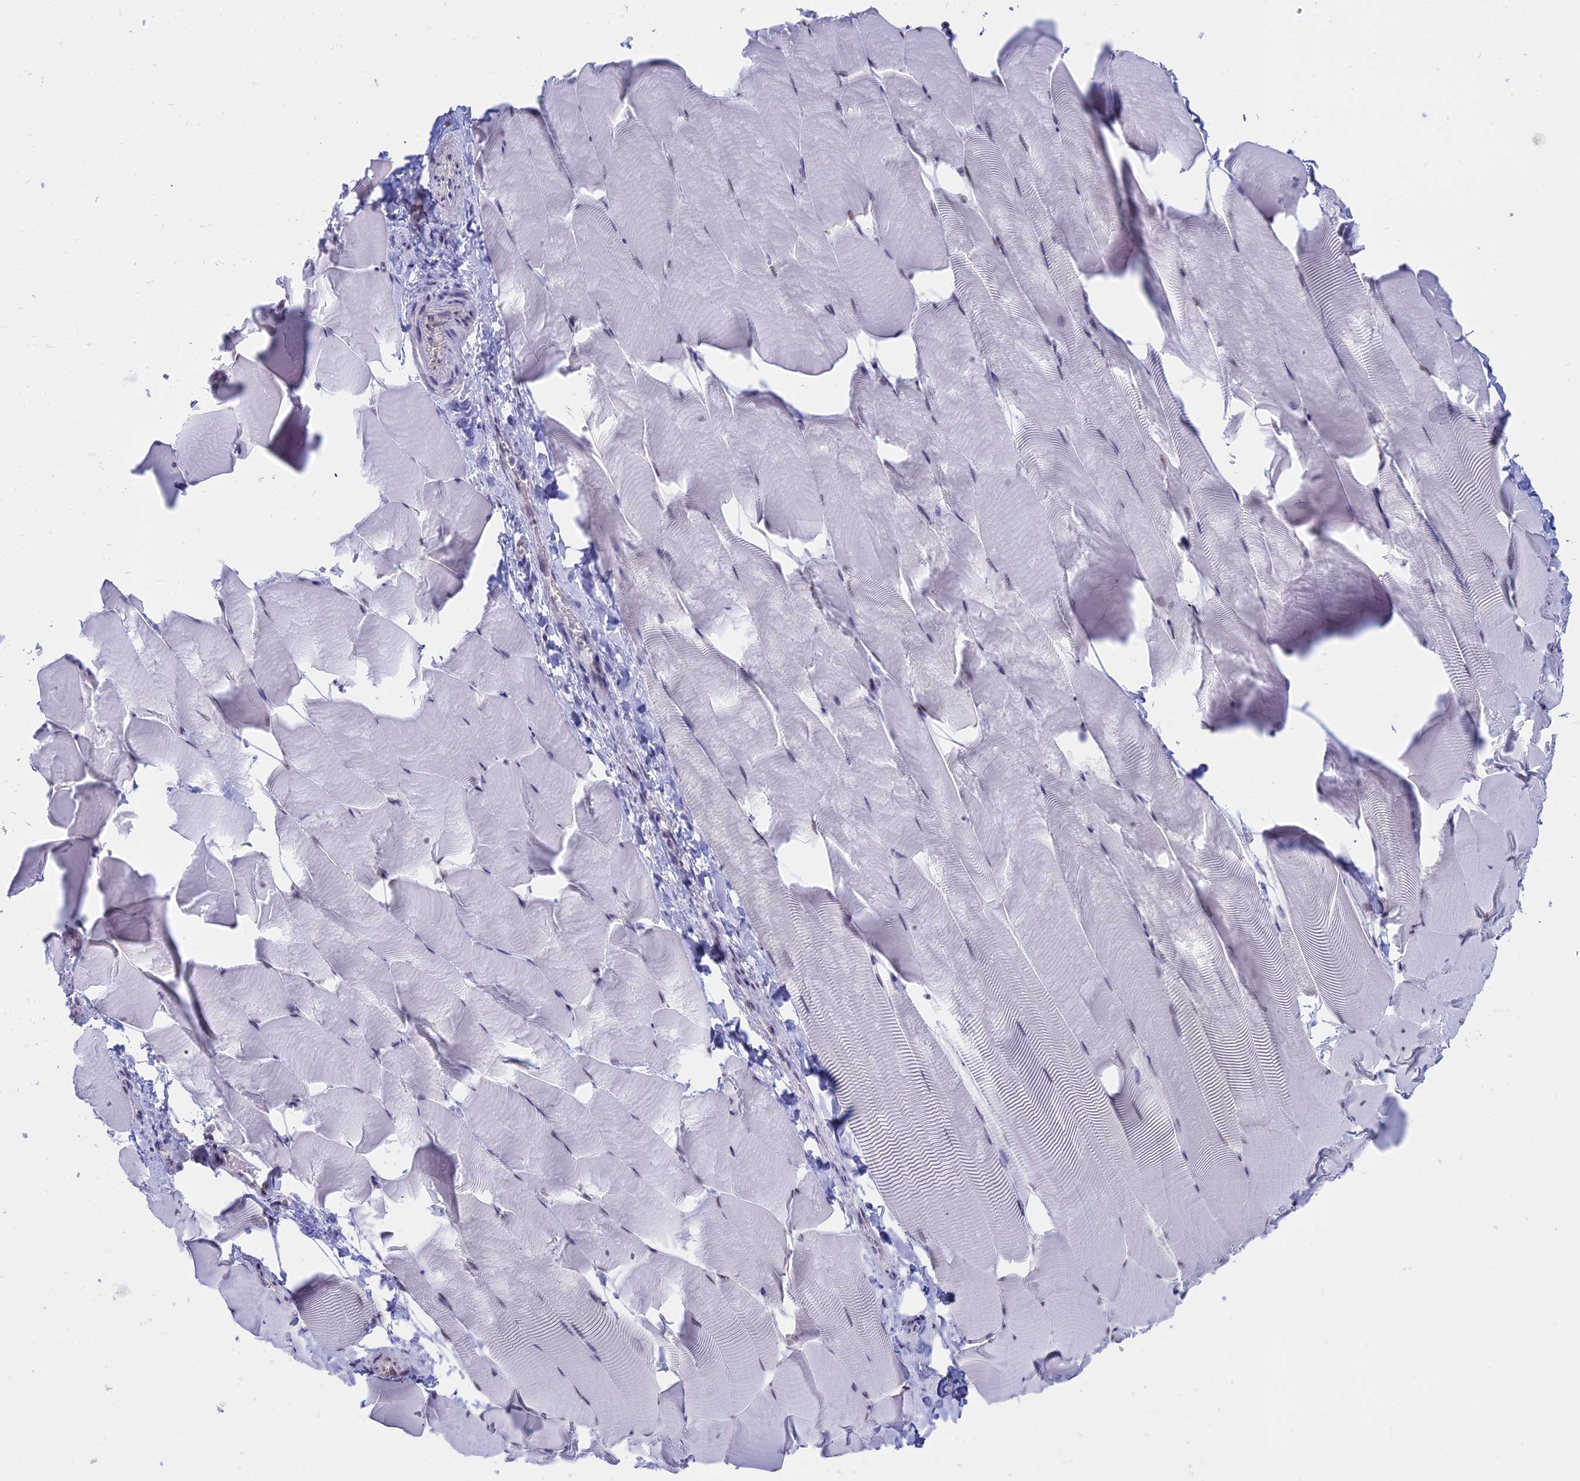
{"staining": {"intensity": "negative", "quantity": "none", "location": "none"}, "tissue": "skeletal muscle", "cell_type": "Myocytes", "image_type": "normal", "snomed": [{"axis": "morphology", "description": "Normal tissue, NOS"}, {"axis": "topography", "description": "Skeletal muscle"}], "caption": "Protein analysis of benign skeletal muscle exhibits no significant staining in myocytes. (DAB (3,3'-diaminobenzidine) immunohistochemistry (IHC) visualized using brightfield microscopy, high magnification).", "gene": "SRSF7", "patient": {"sex": "male", "age": 25}}